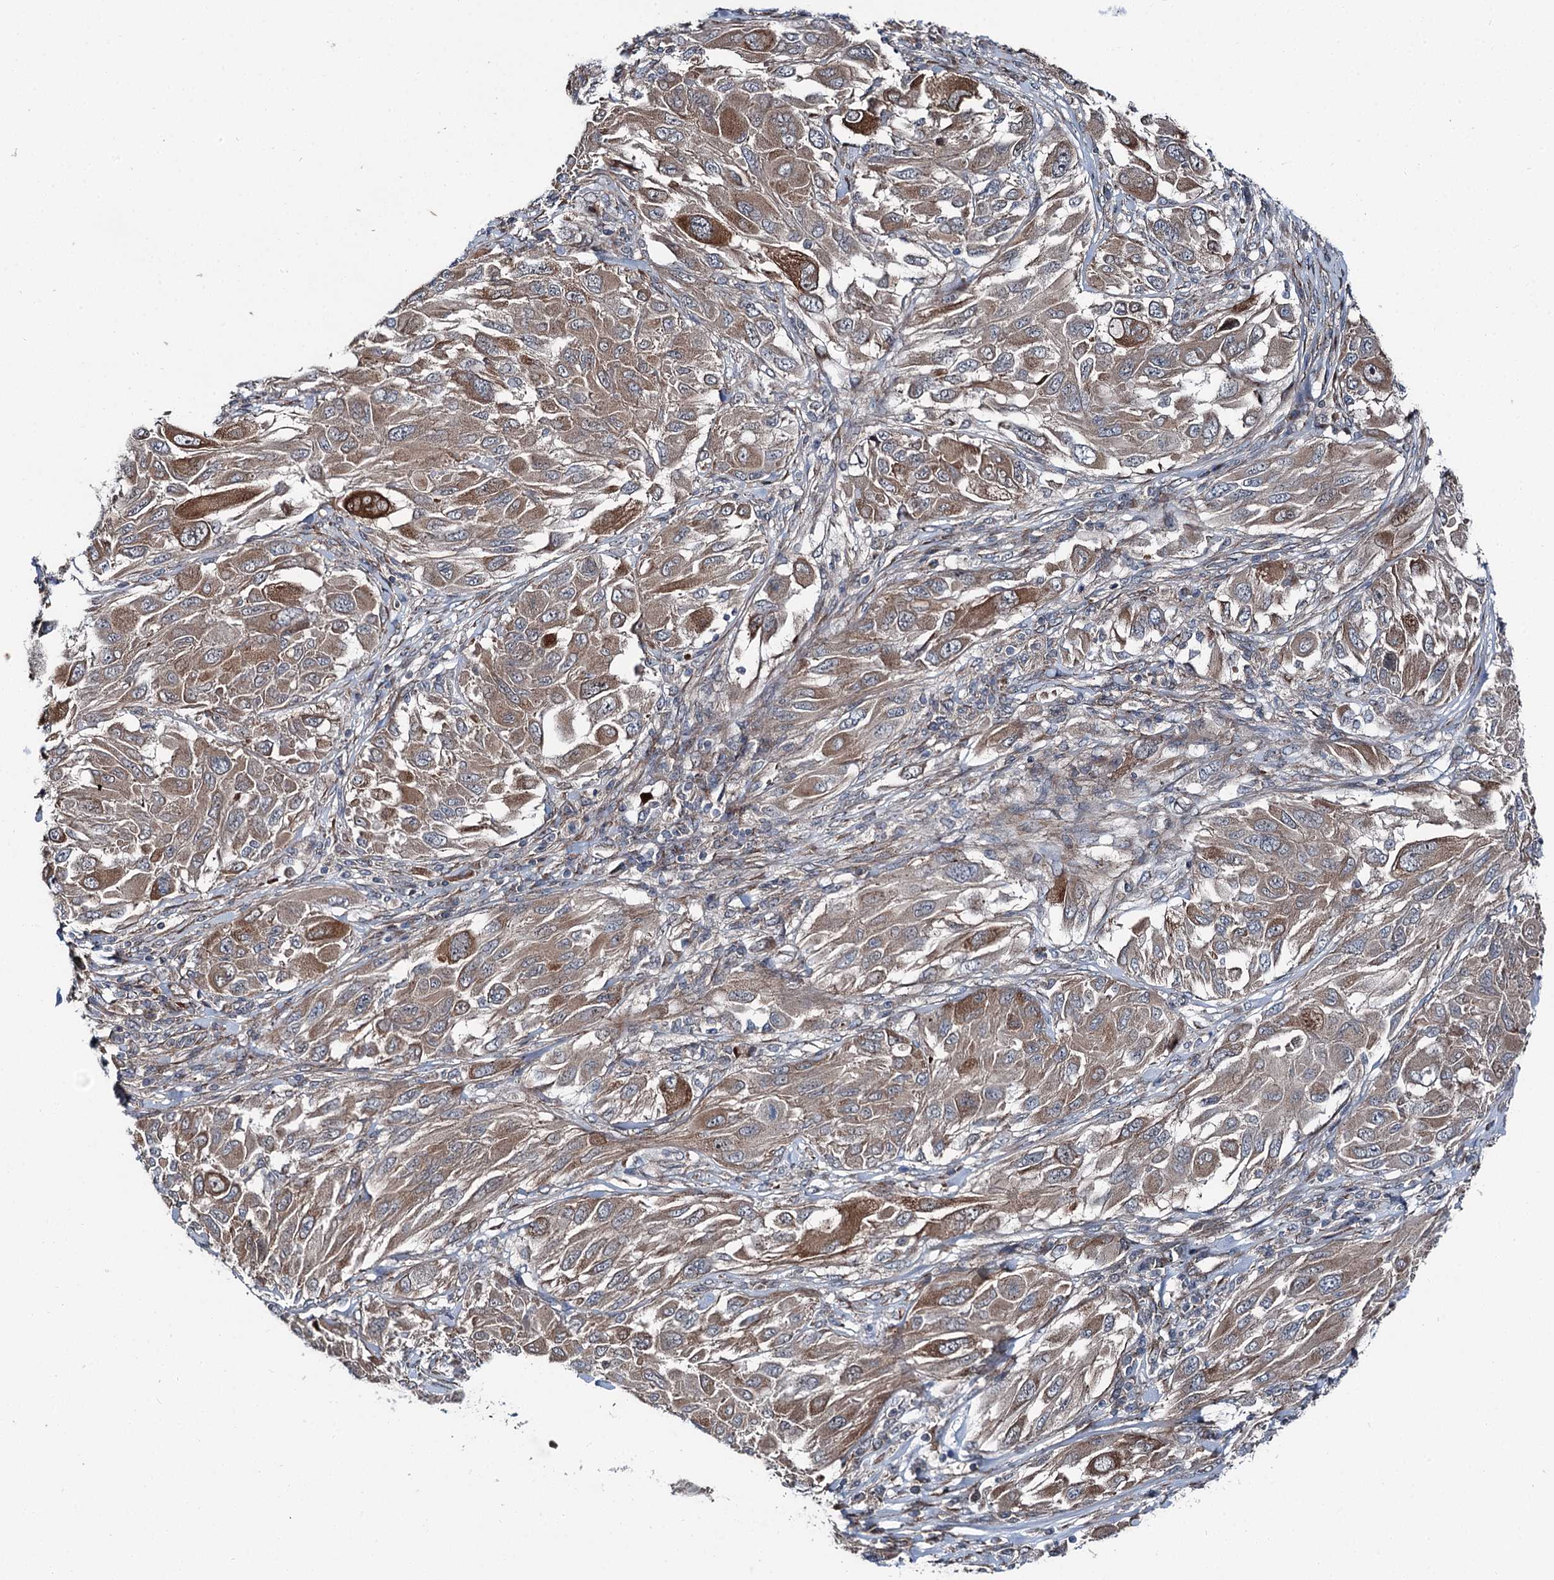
{"staining": {"intensity": "moderate", "quantity": ">75%", "location": "cytoplasmic/membranous"}, "tissue": "melanoma", "cell_type": "Tumor cells", "image_type": "cancer", "snomed": [{"axis": "morphology", "description": "Malignant melanoma, NOS"}, {"axis": "topography", "description": "Skin"}], "caption": "Immunohistochemistry (IHC) of malignant melanoma demonstrates medium levels of moderate cytoplasmic/membranous staining in about >75% of tumor cells.", "gene": "POLR1D", "patient": {"sex": "female", "age": 91}}